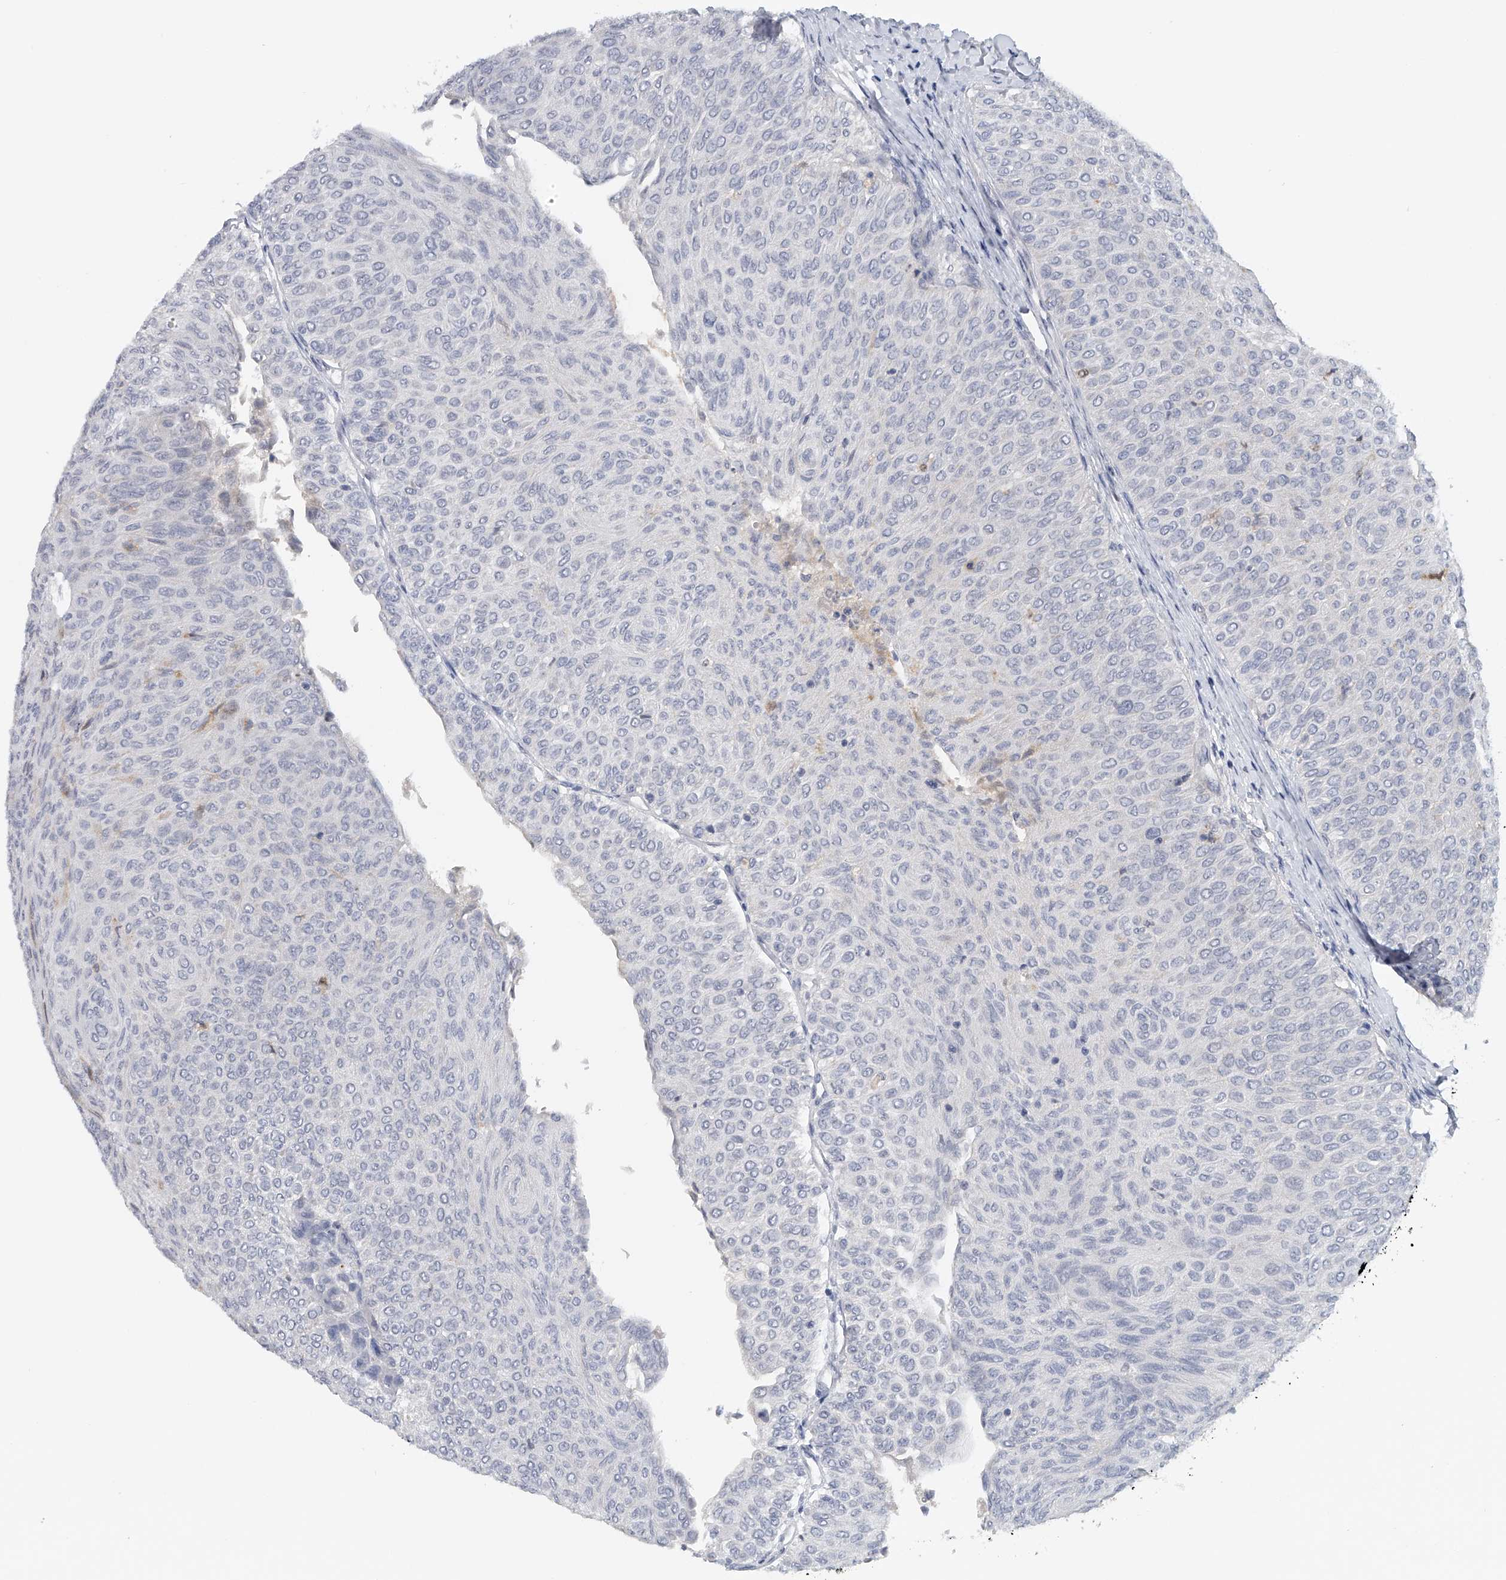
{"staining": {"intensity": "negative", "quantity": "none", "location": "none"}, "tissue": "urothelial cancer", "cell_type": "Tumor cells", "image_type": "cancer", "snomed": [{"axis": "morphology", "description": "Urothelial carcinoma, Low grade"}, {"axis": "topography", "description": "Urinary bladder"}], "caption": "Immunohistochemical staining of human urothelial carcinoma (low-grade) reveals no significant positivity in tumor cells. The staining was performed using DAB to visualize the protein expression in brown, while the nuclei were stained in blue with hematoxylin (Magnification: 20x).", "gene": "DDX43", "patient": {"sex": "male", "age": 78}}